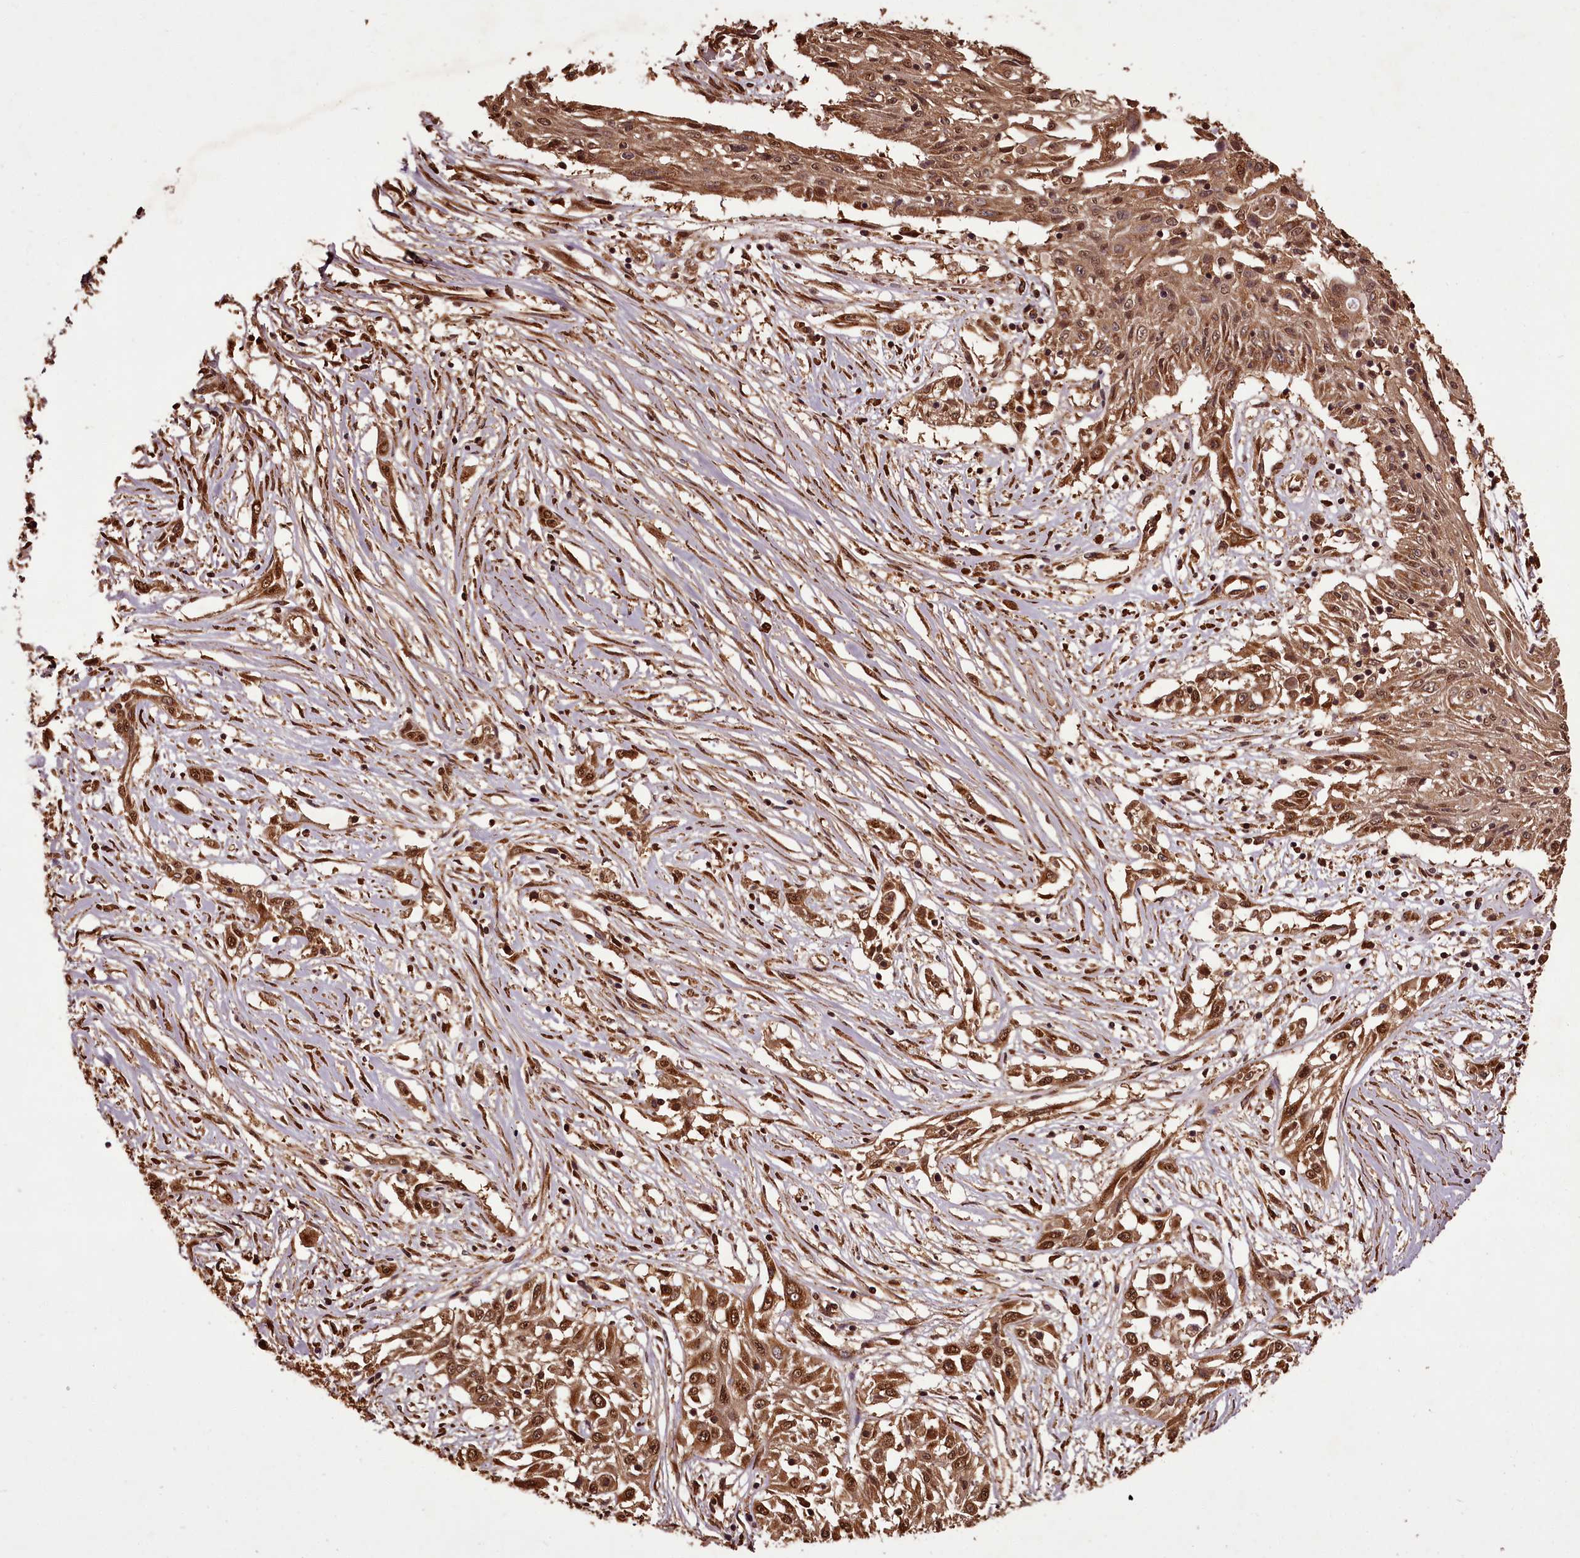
{"staining": {"intensity": "moderate", "quantity": ">75%", "location": "cytoplasmic/membranous,nuclear"}, "tissue": "skin cancer", "cell_type": "Tumor cells", "image_type": "cancer", "snomed": [{"axis": "morphology", "description": "Squamous cell carcinoma, NOS"}, {"axis": "morphology", "description": "Squamous cell carcinoma, metastatic, NOS"}, {"axis": "topography", "description": "Skin"}, {"axis": "topography", "description": "Lymph node"}], "caption": "Immunohistochemical staining of squamous cell carcinoma (skin) exhibits medium levels of moderate cytoplasmic/membranous and nuclear protein expression in about >75% of tumor cells.", "gene": "NPRL2", "patient": {"sex": "male", "age": 75}}